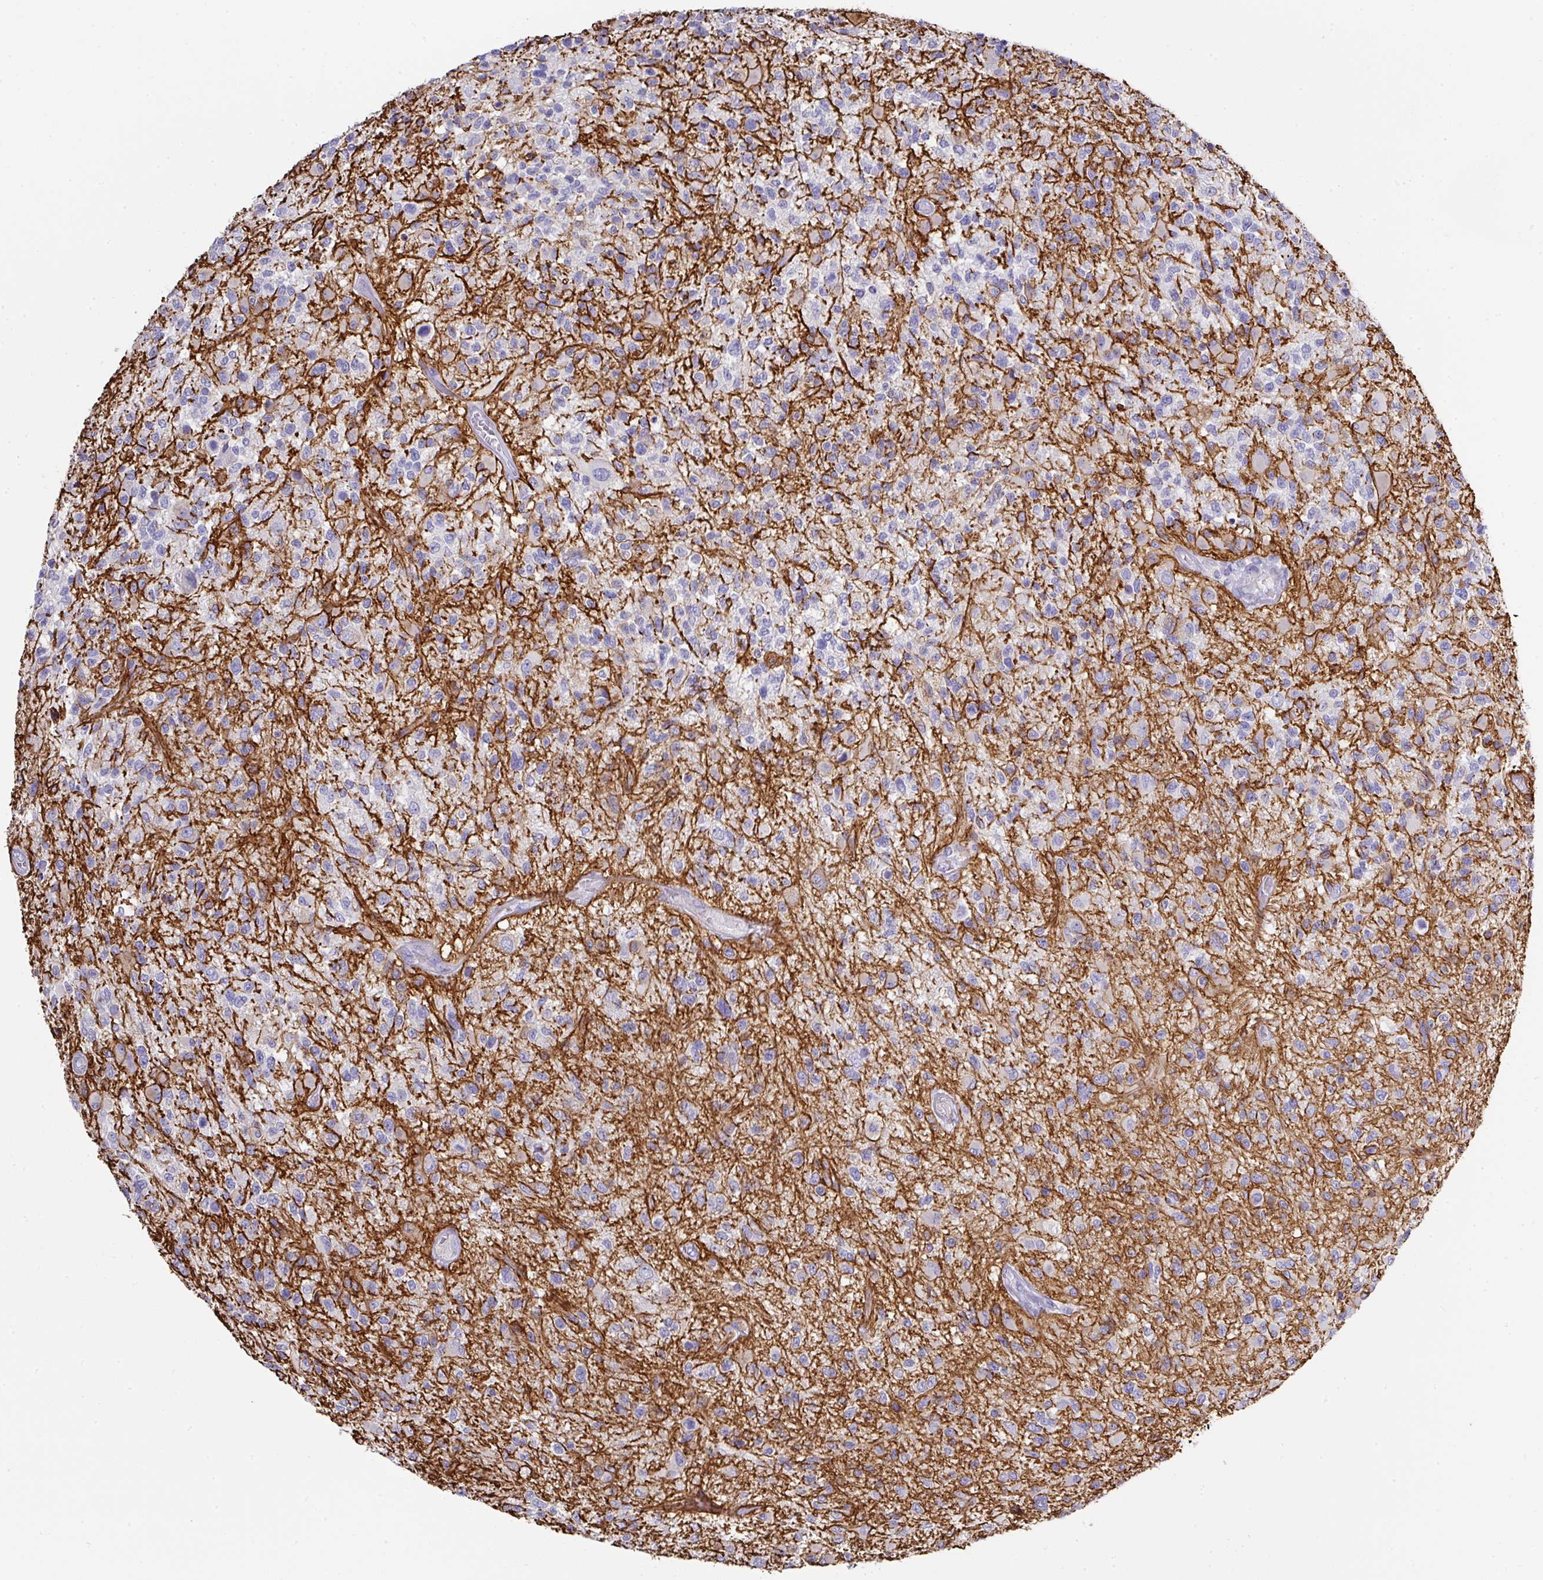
{"staining": {"intensity": "negative", "quantity": "none", "location": "none"}, "tissue": "glioma", "cell_type": "Tumor cells", "image_type": "cancer", "snomed": [{"axis": "morphology", "description": "Glioma, malignant, High grade"}, {"axis": "morphology", "description": "Glioblastoma, NOS"}, {"axis": "topography", "description": "Brain"}], "caption": "IHC of malignant high-grade glioma exhibits no expression in tumor cells.", "gene": "TARM1", "patient": {"sex": "male", "age": 60}}